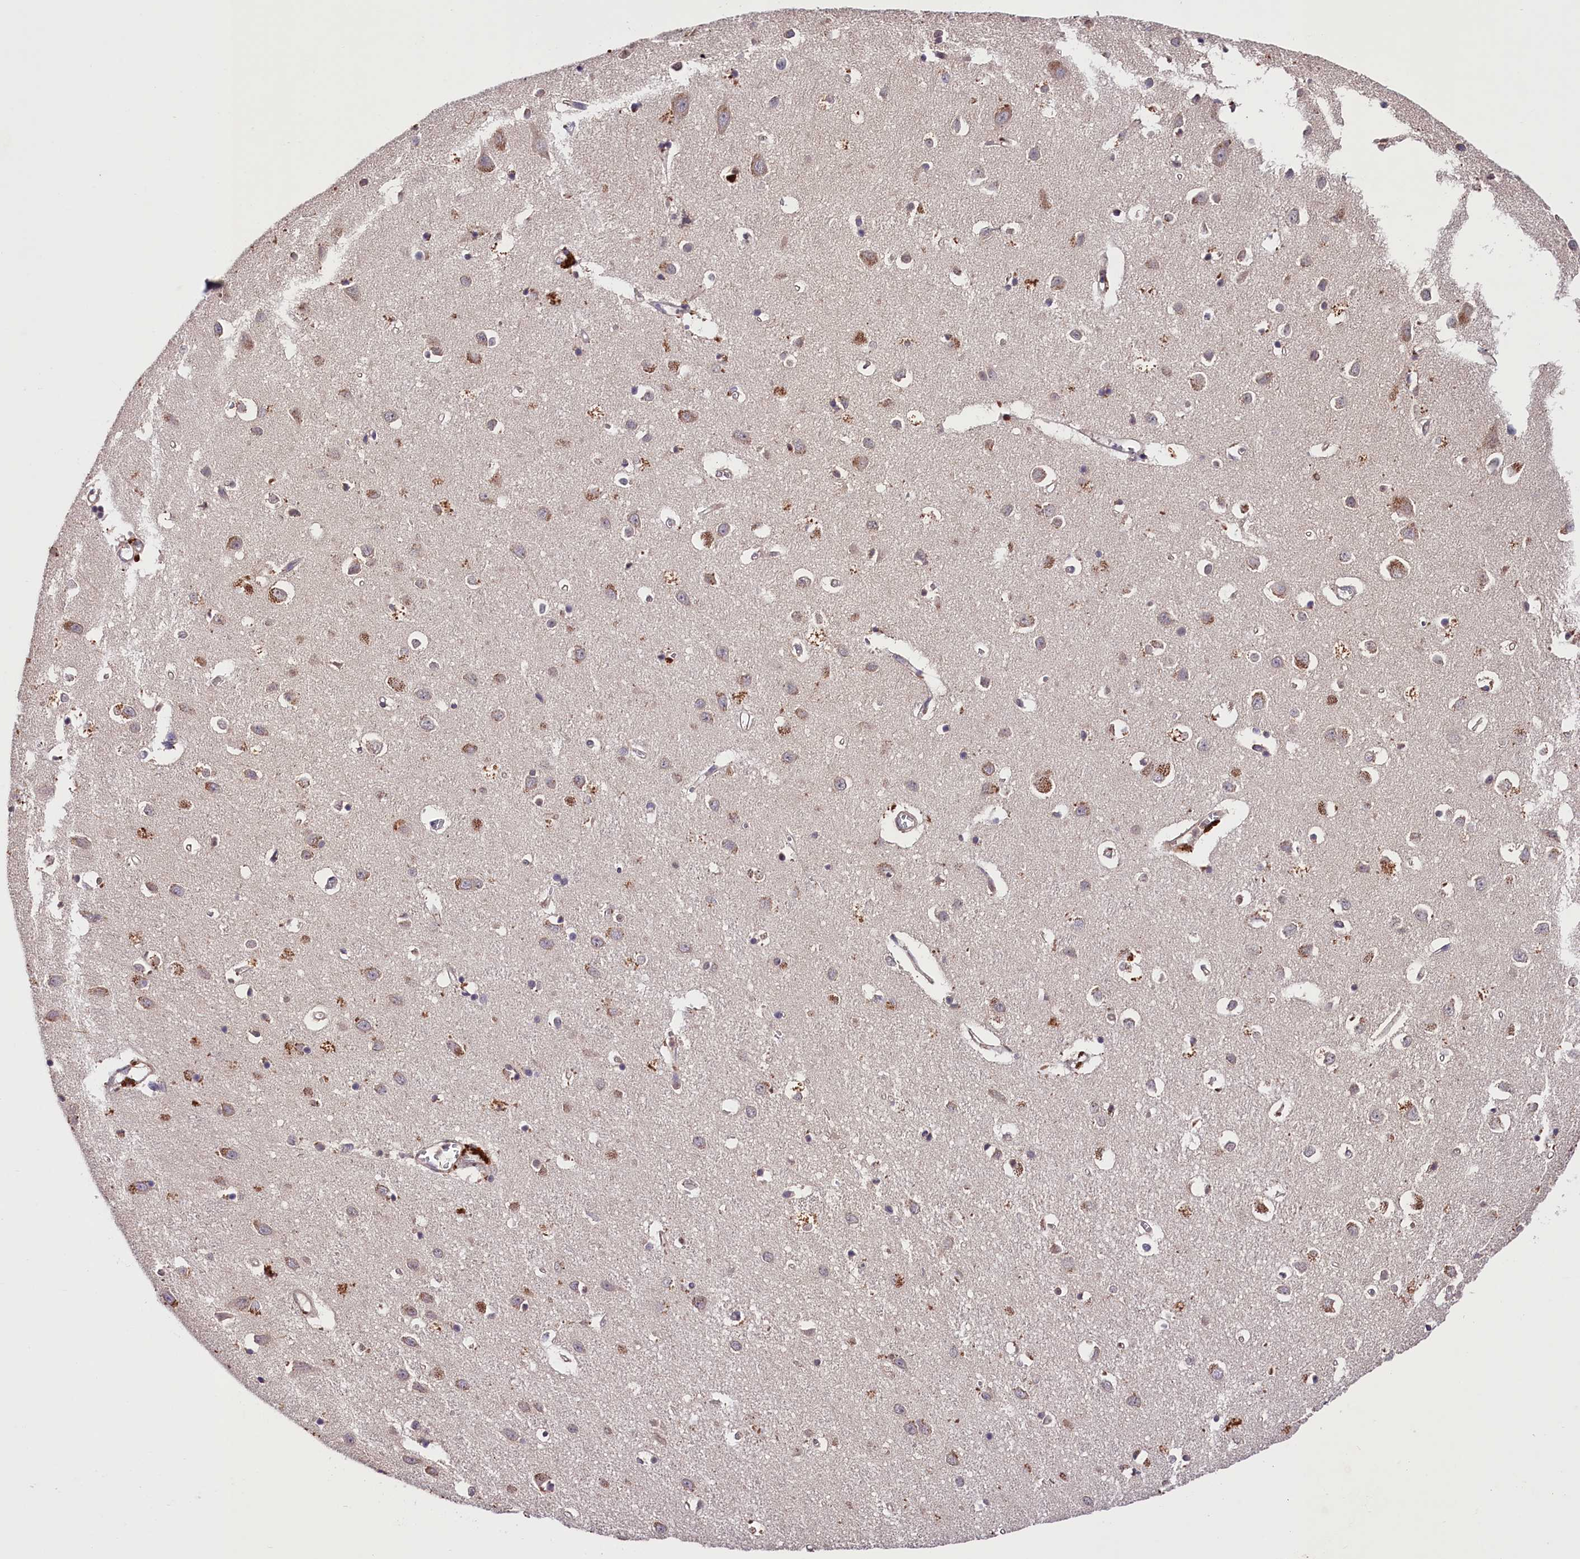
{"staining": {"intensity": "moderate", "quantity": "25%-75%", "location": "cytoplasmic/membranous"}, "tissue": "cerebral cortex", "cell_type": "Endothelial cells", "image_type": "normal", "snomed": [{"axis": "morphology", "description": "Normal tissue, NOS"}, {"axis": "topography", "description": "Cerebral cortex"}], "caption": "Endothelial cells demonstrate moderate cytoplasmic/membranous positivity in about 25%-75% of cells in benign cerebral cortex.", "gene": "CACNA1H", "patient": {"sex": "female", "age": 64}}